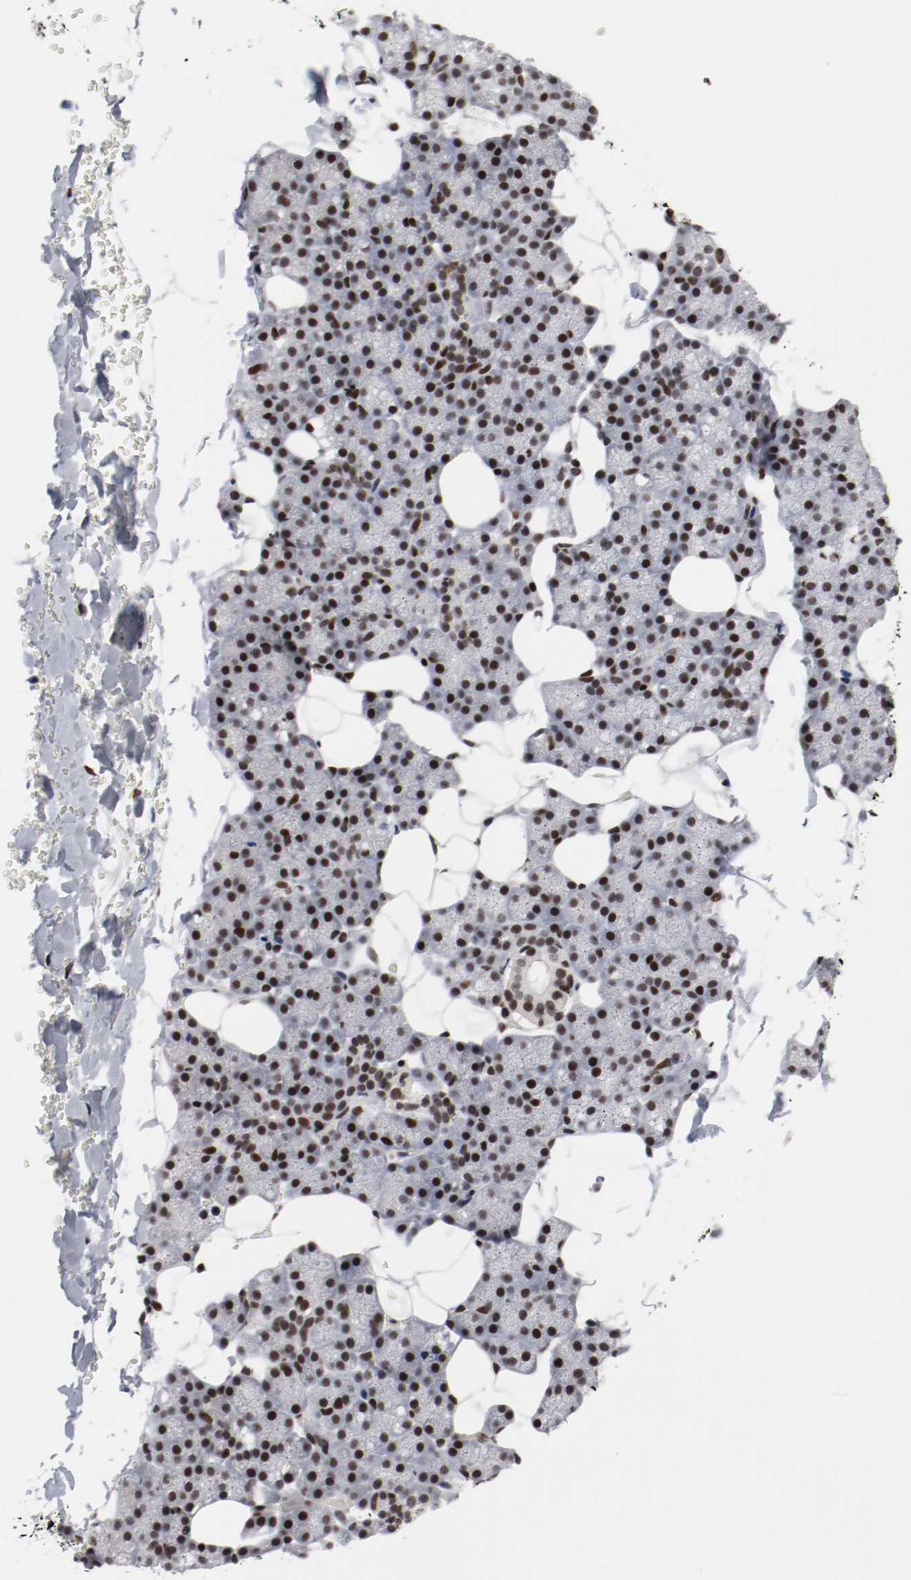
{"staining": {"intensity": "strong", "quantity": ">75%", "location": "nuclear"}, "tissue": "salivary gland", "cell_type": "Glandular cells", "image_type": "normal", "snomed": [{"axis": "morphology", "description": "Normal tissue, NOS"}, {"axis": "topography", "description": "Lymph node"}, {"axis": "topography", "description": "Salivary gland"}], "caption": "The micrograph shows immunohistochemical staining of normal salivary gland. There is strong nuclear positivity is present in about >75% of glandular cells.", "gene": "MEF2D", "patient": {"sex": "male", "age": 8}}